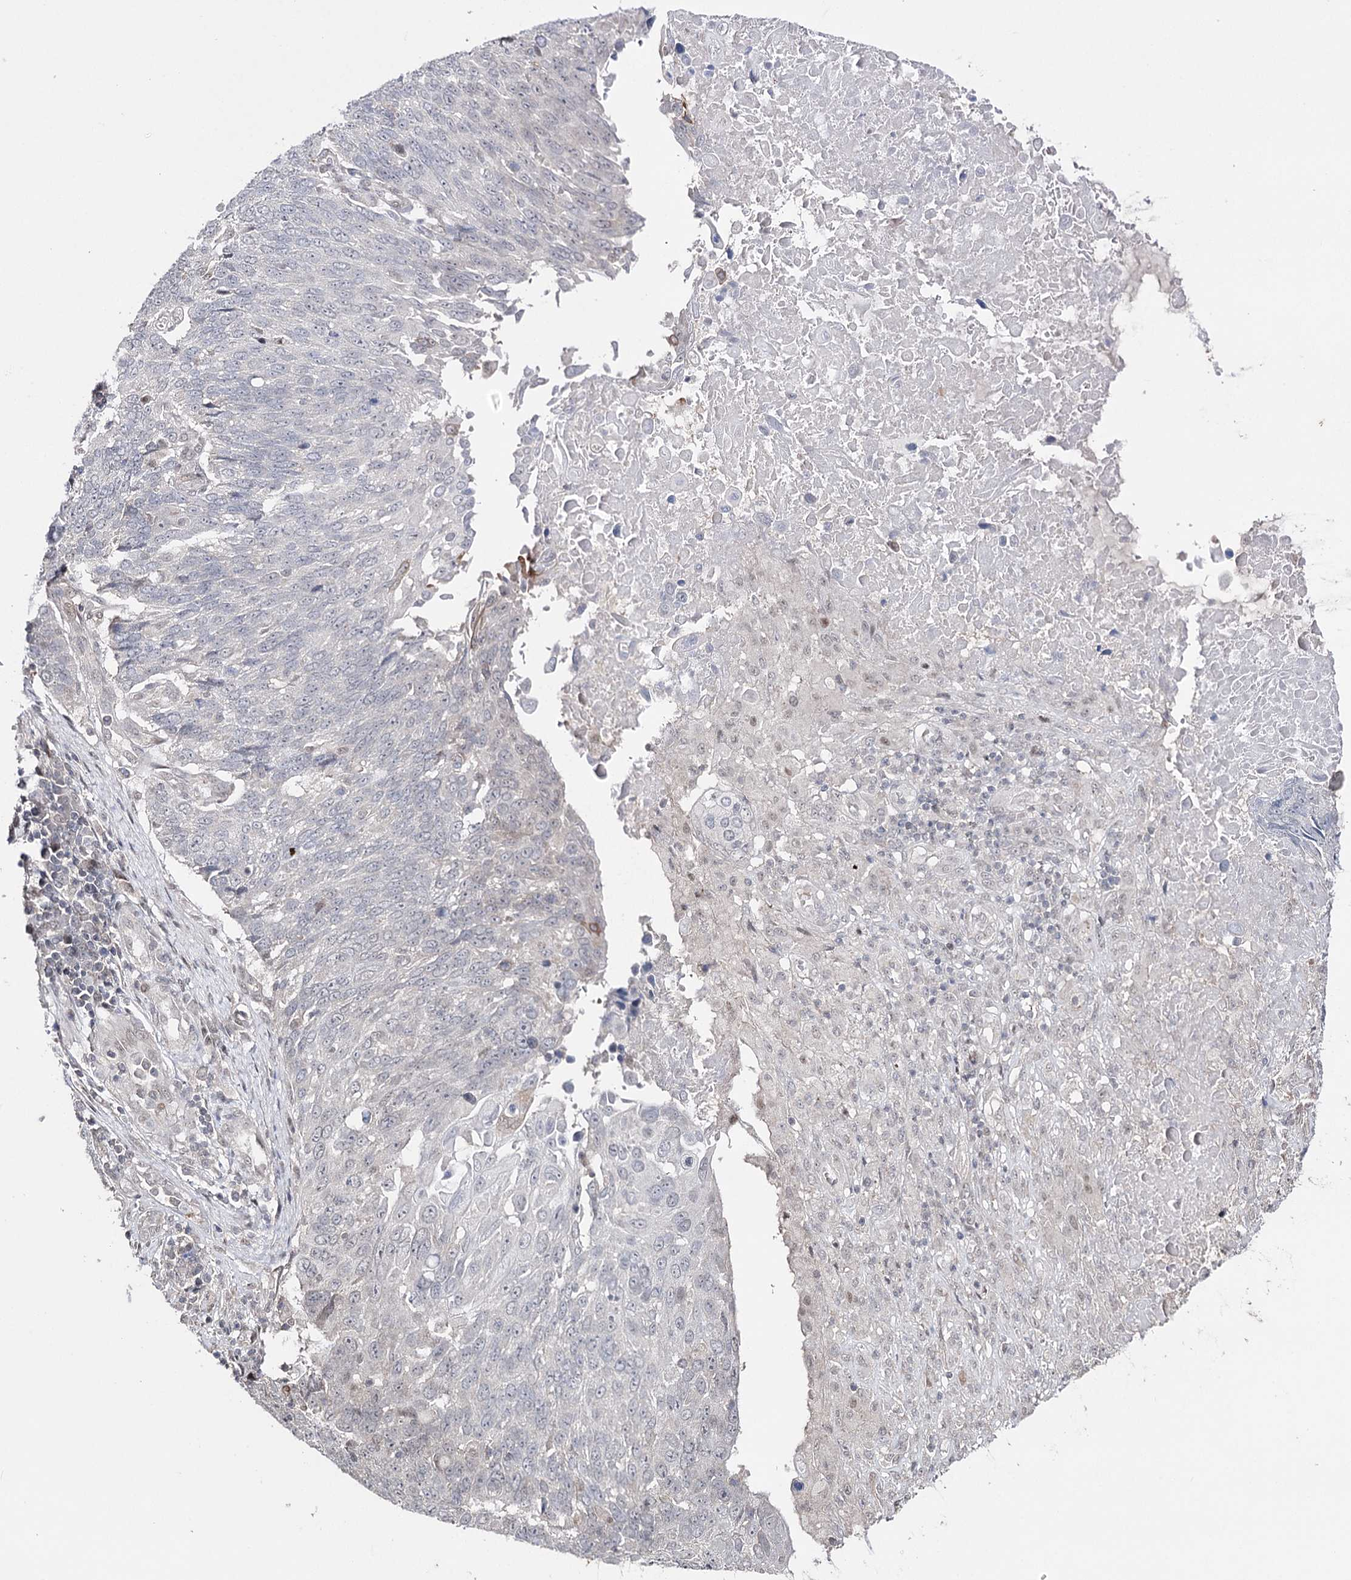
{"staining": {"intensity": "negative", "quantity": "none", "location": "none"}, "tissue": "lung cancer", "cell_type": "Tumor cells", "image_type": "cancer", "snomed": [{"axis": "morphology", "description": "Squamous cell carcinoma, NOS"}, {"axis": "topography", "description": "Lung"}], "caption": "IHC micrograph of human lung cancer (squamous cell carcinoma) stained for a protein (brown), which displays no expression in tumor cells.", "gene": "HSD11B2", "patient": {"sex": "male", "age": 66}}